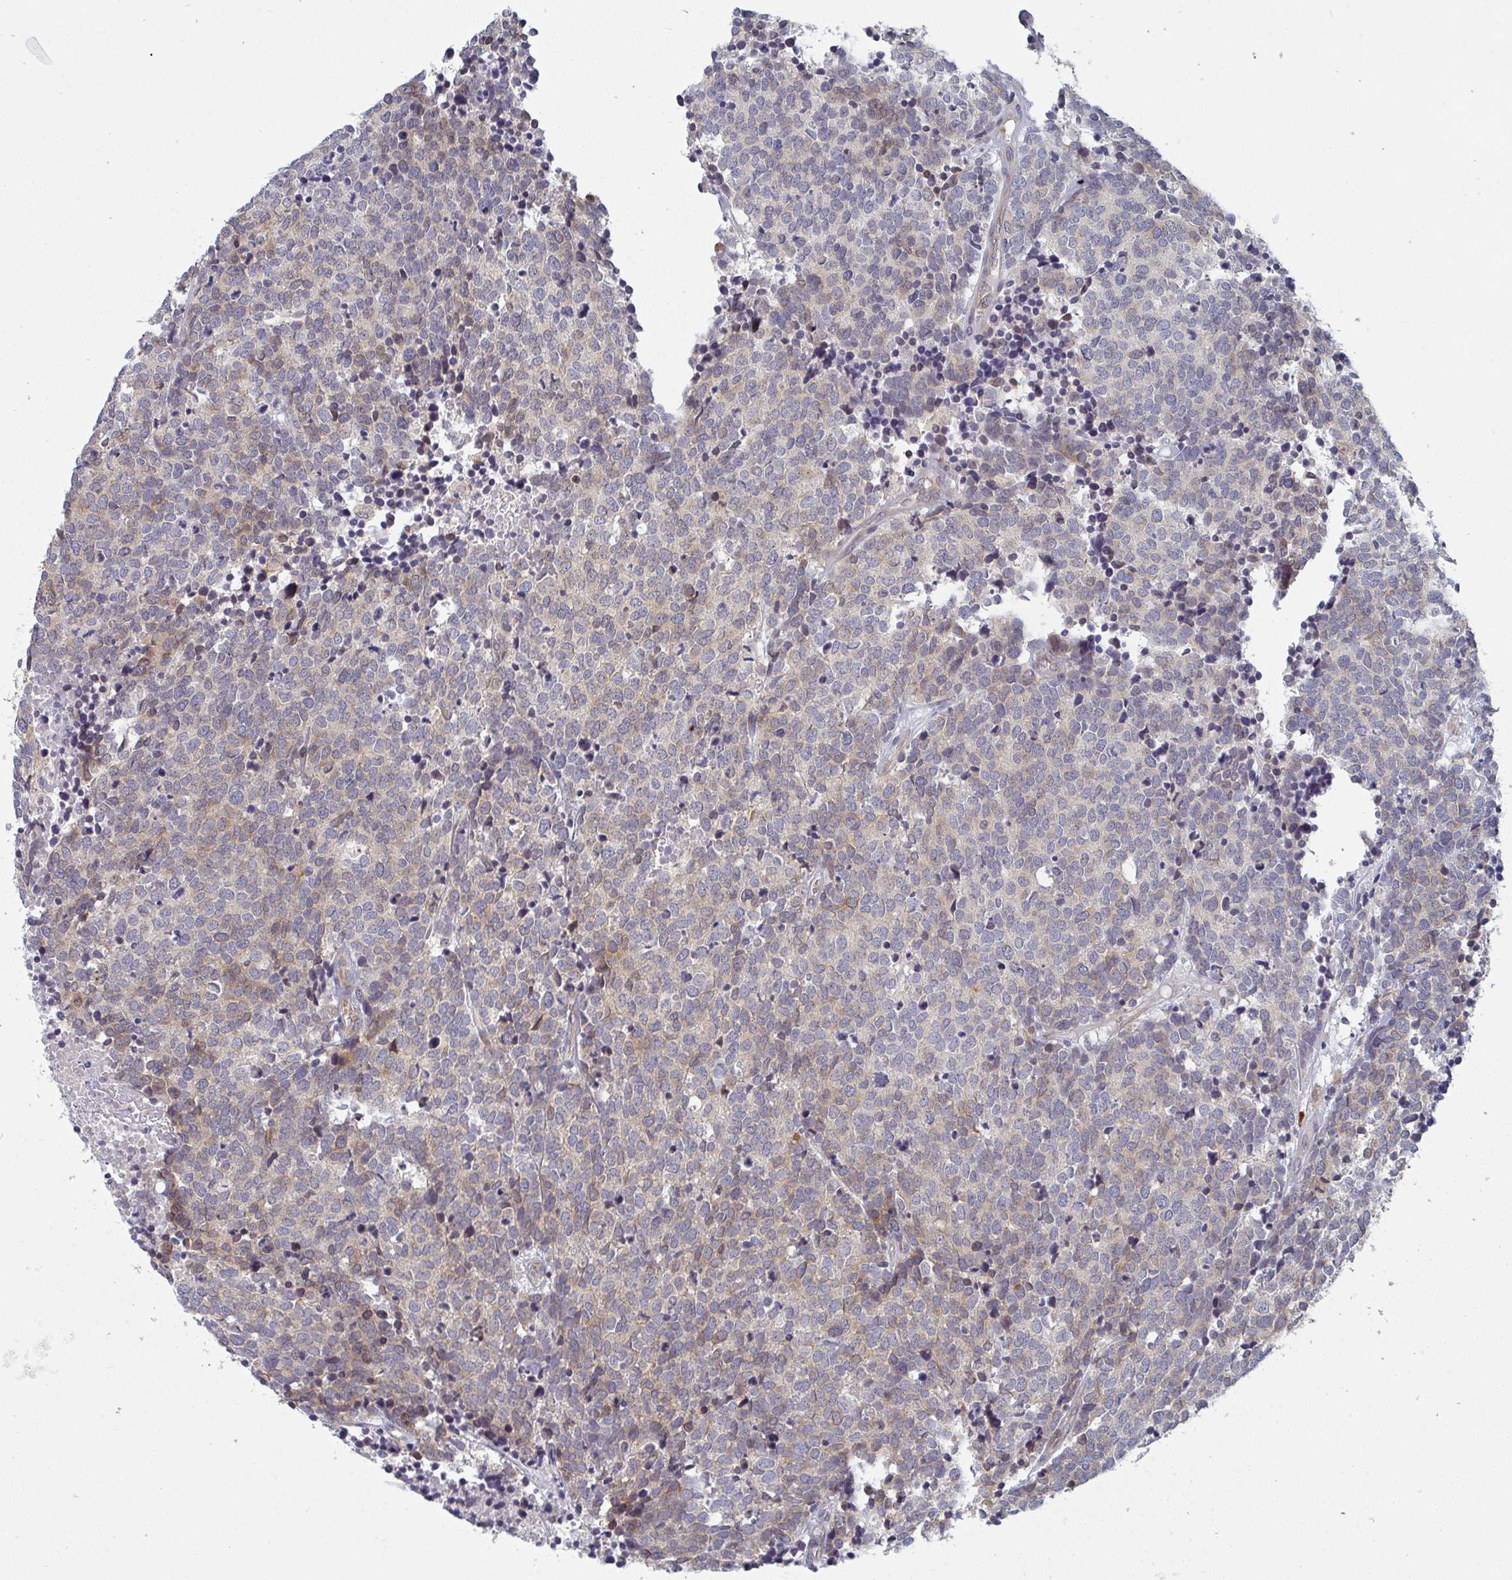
{"staining": {"intensity": "moderate", "quantity": "25%-75%", "location": "cytoplasmic/membranous"}, "tissue": "carcinoid", "cell_type": "Tumor cells", "image_type": "cancer", "snomed": [{"axis": "morphology", "description": "Carcinoid, malignant, NOS"}, {"axis": "topography", "description": "Skin"}], "caption": "Brown immunohistochemical staining in human carcinoid (malignant) reveals moderate cytoplasmic/membranous staining in about 25%-75% of tumor cells.", "gene": "LYSMD4", "patient": {"sex": "female", "age": 79}}